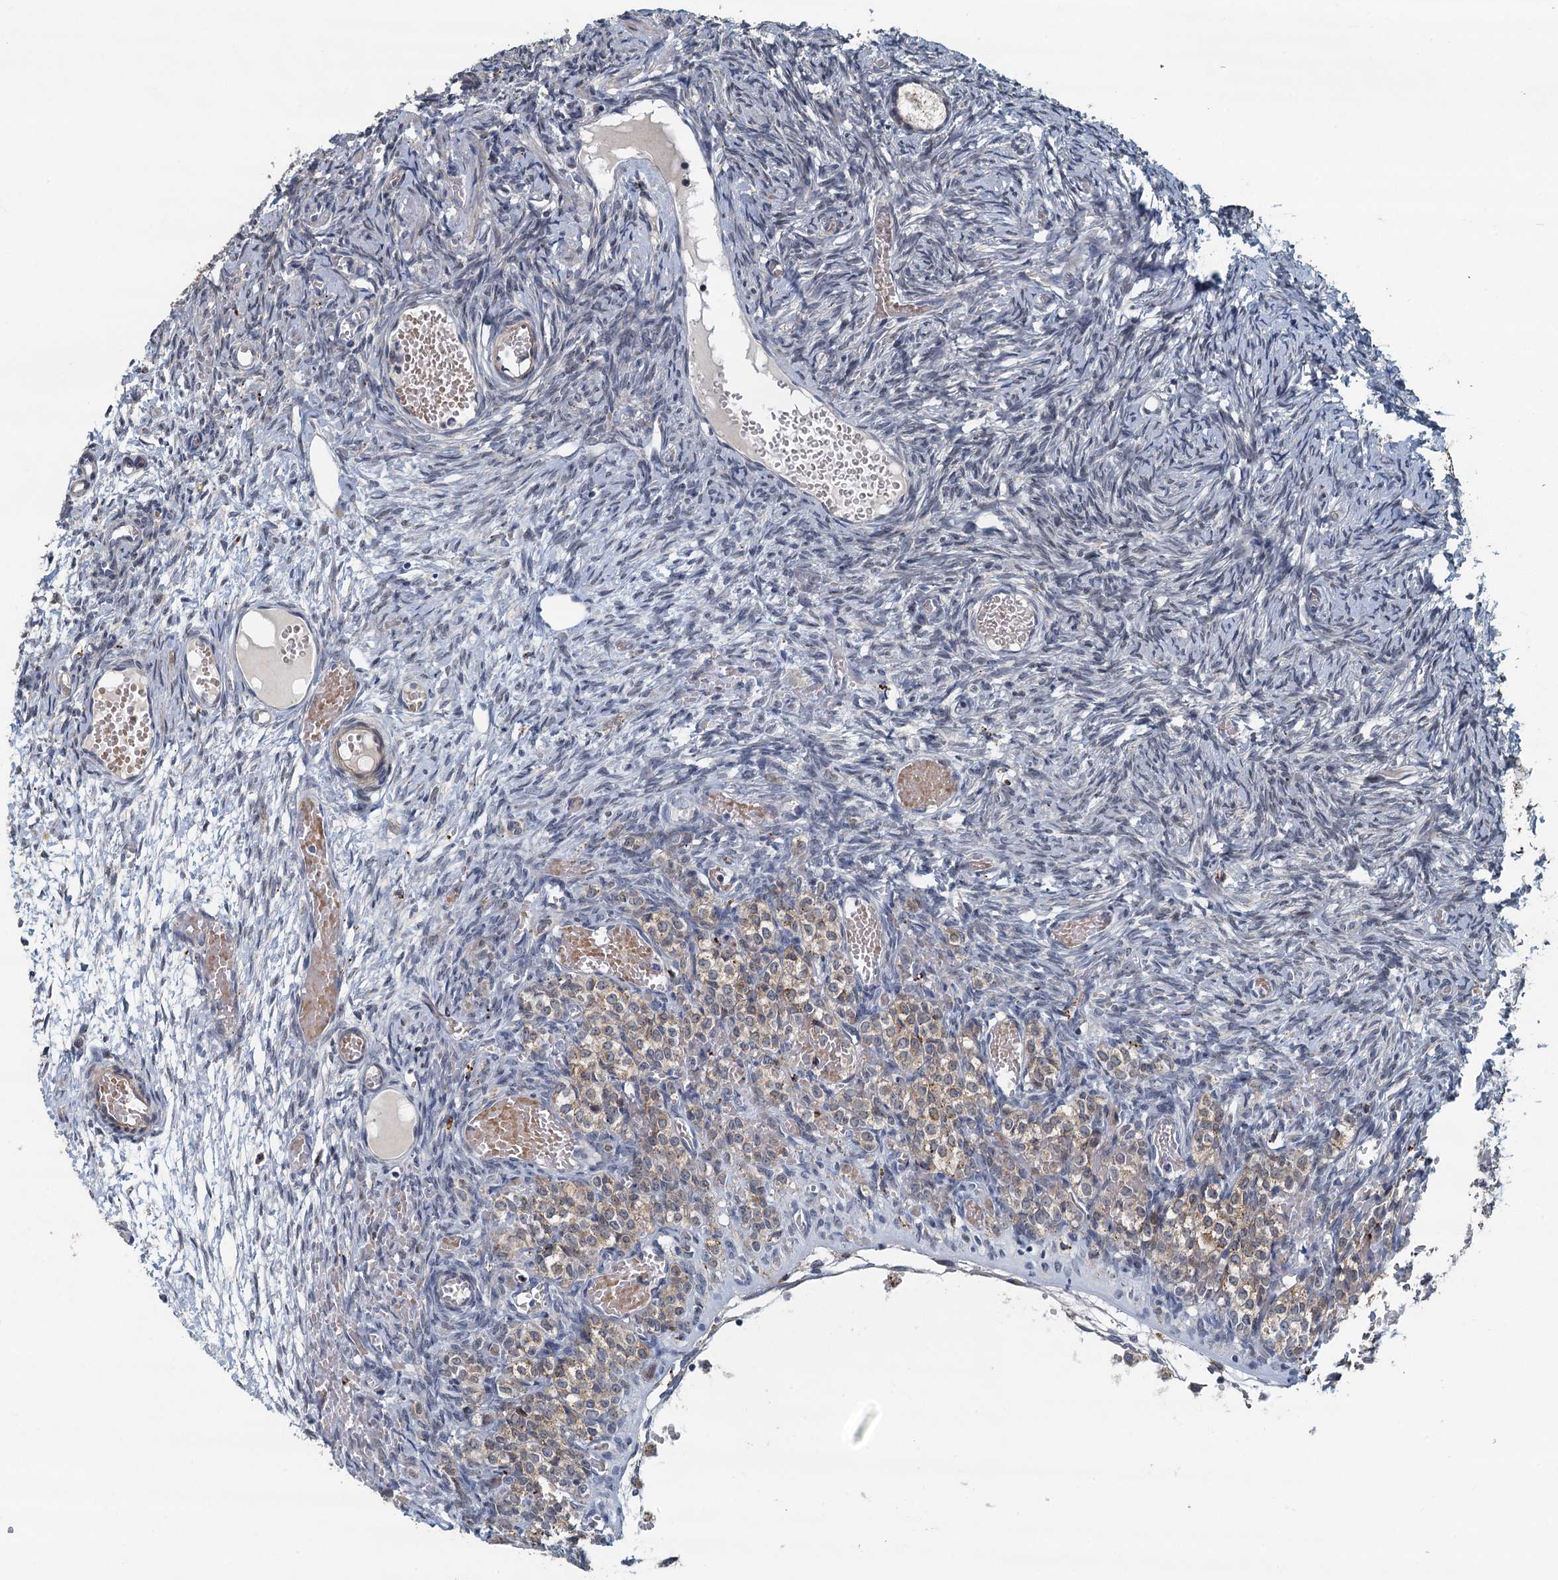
{"staining": {"intensity": "negative", "quantity": "none", "location": "none"}, "tissue": "ovary", "cell_type": "Follicle cells", "image_type": "normal", "snomed": [{"axis": "morphology", "description": "Adenocarcinoma, NOS"}, {"axis": "topography", "description": "Endometrium"}], "caption": "IHC of normal ovary displays no expression in follicle cells. (Stains: DAB (3,3'-diaminobenzidine) IHC with hematoxylin counter stain, Microscopy: brightfield microscopy at high magnification).", "gene": "AGRN", "patient": {"sex": "female", "age": 32}}